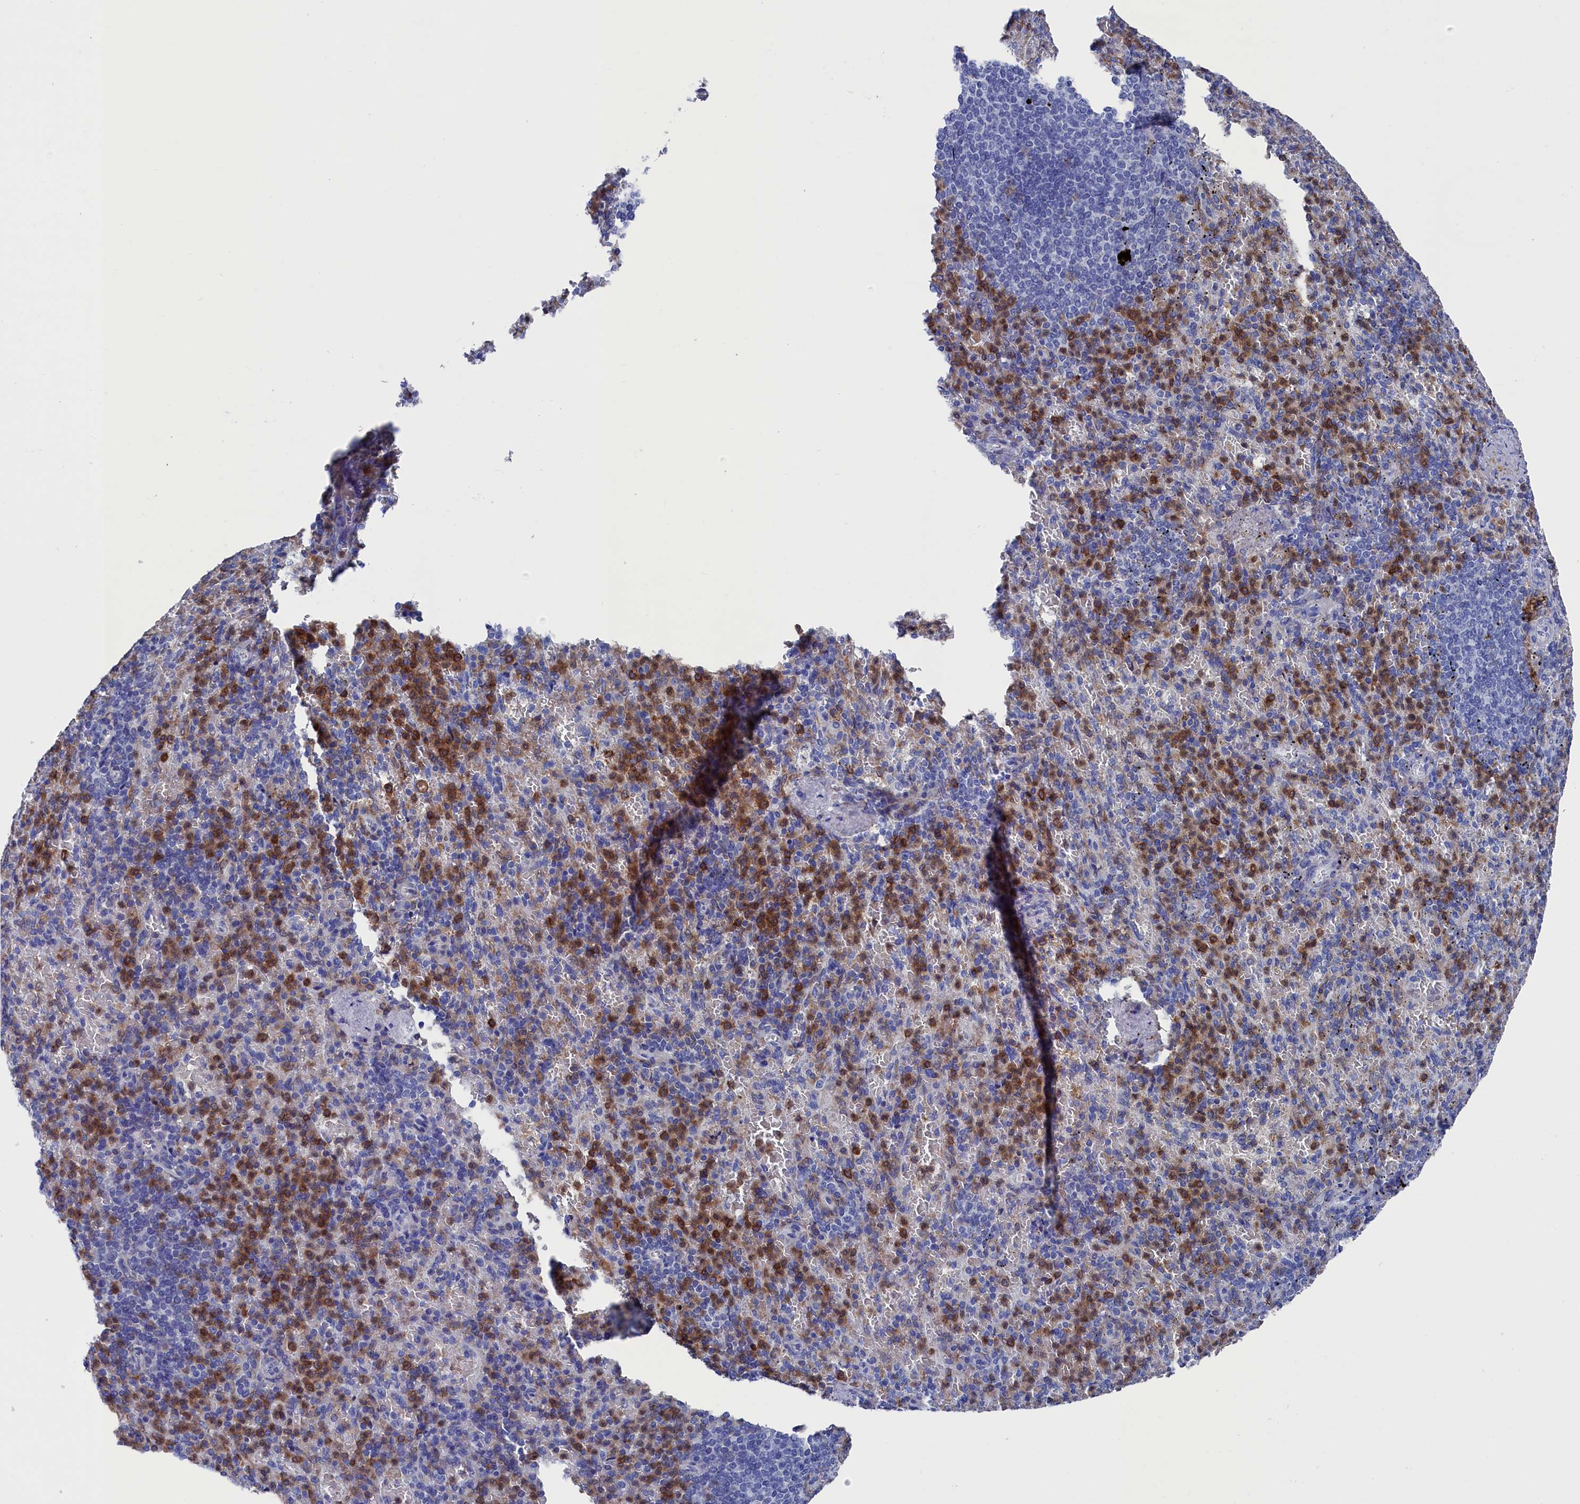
{"staining": {"intensity": "moderate", "quantity": "25%-75%", "location": "cytoplasmic/membranous"}, "tissue": "spleen", "cell_type": "Cells in red pulp", "image_type": "normal", "snomed": [{"axis": "morphology", "description": "Normal tissue, NOS"}, {"axis": "topography", "description": "Spleen"}], "caption": "A brown stain labels moderate cytoplasmic/membranous staining of a protein in cells in red pulp of unremarkable spleen. (DAB (3,3'-diaminobenzidine) IHC with brightfield microscopy, high magnification).", "gene": "TYROBP", "patient": {"sex": "female", "age": 74}}